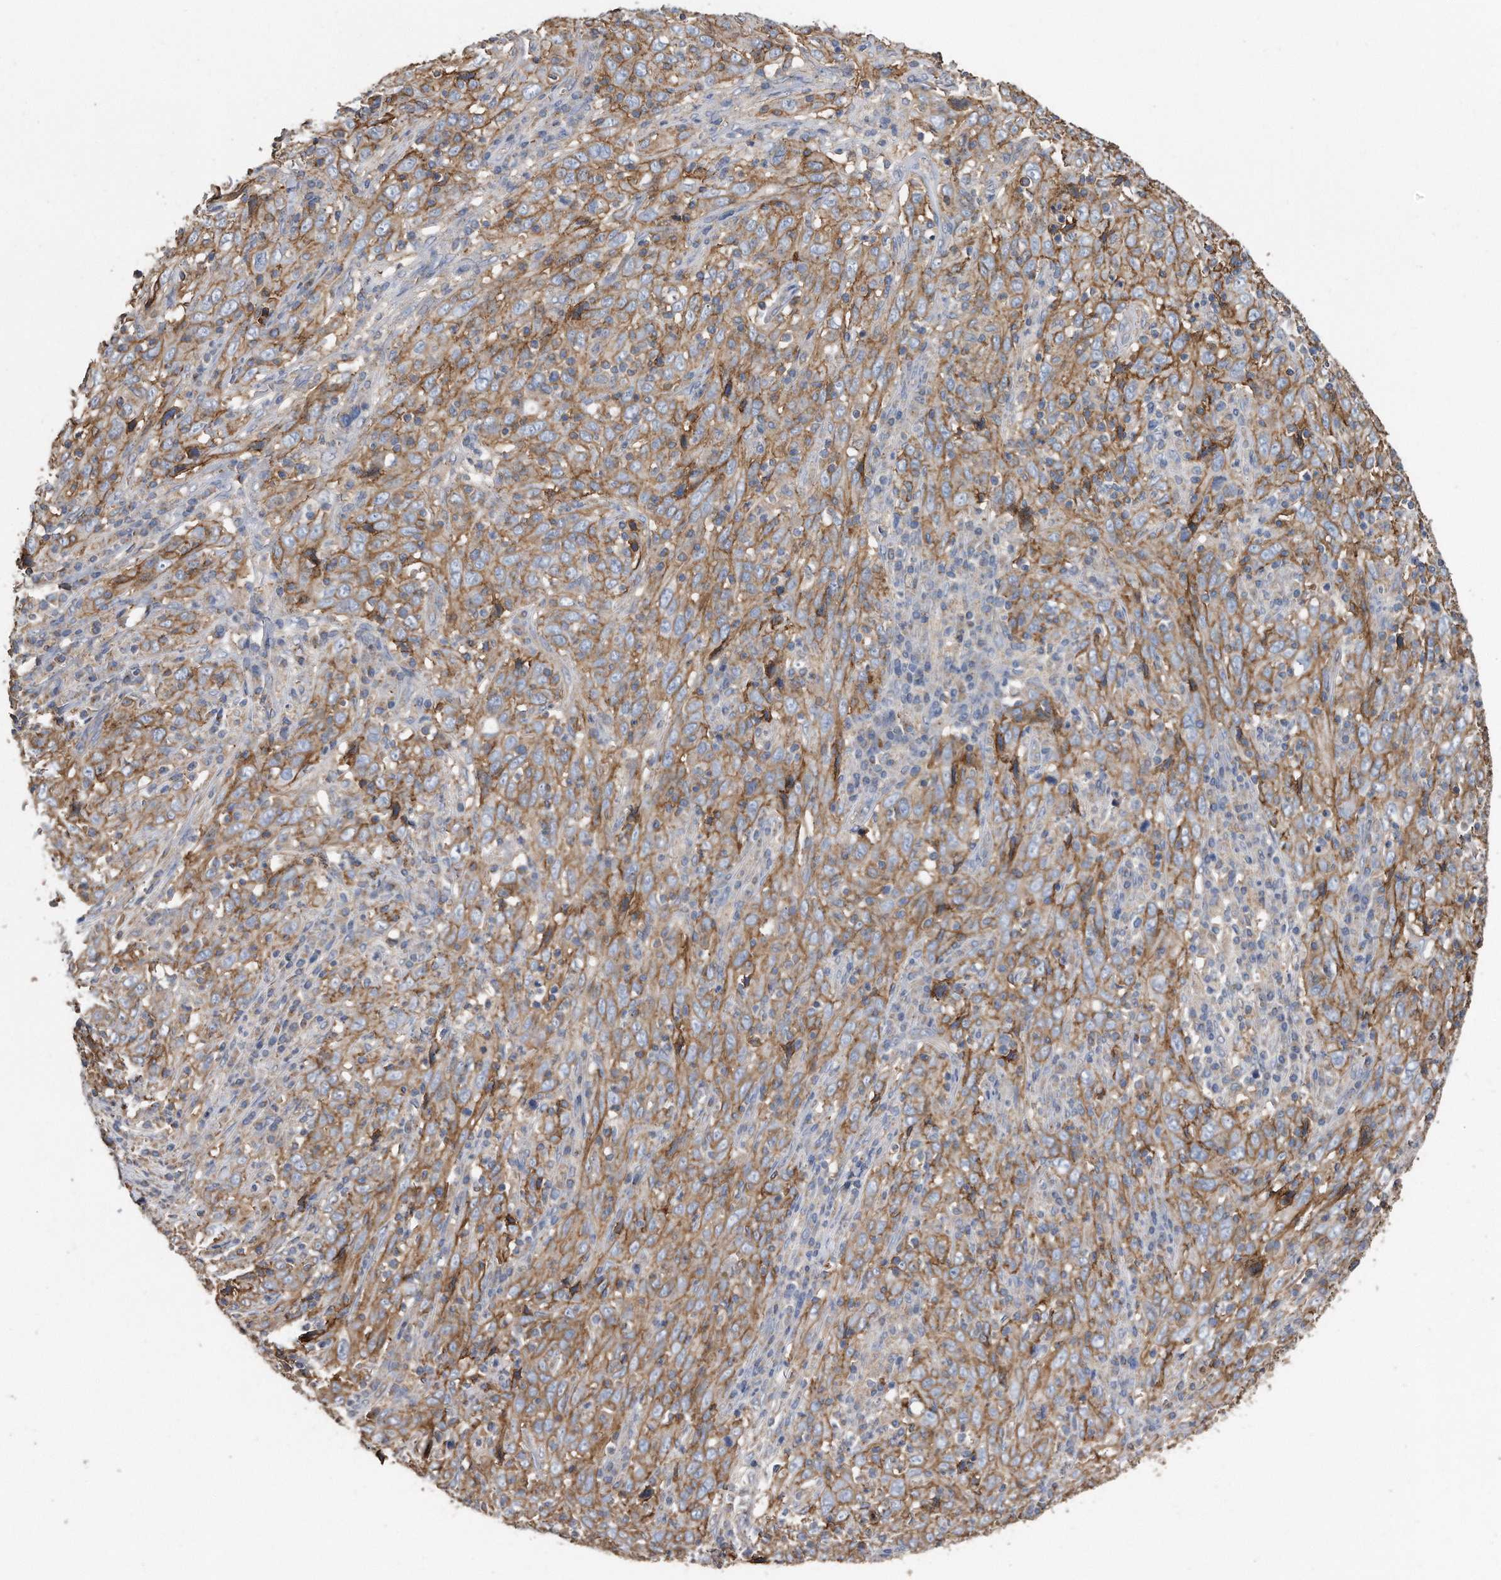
{"staining": {"intensity": "moderate", "quantity": ">75%", "location": "cytoplasmic/membranous"}, "tissue": "cervical cancer", "cell_type": "Tumor cells", "image_type": "cancer", "snomed": [{"axis": "morphology", "description": "Squamous cell carcinoma, NOS"}, {"axis": "topography", "description": "Cervix"}], "caption": "IHC photomicrograph of human squamous cell carcinoma (cervical) stained for a protein (brown), which shows medium levels of moderate cytoplasmic/membranous expression in approximately >75% of tumor cells.", "gene": "CDCP1", "patient": {"sex": "female", "age": 46}}